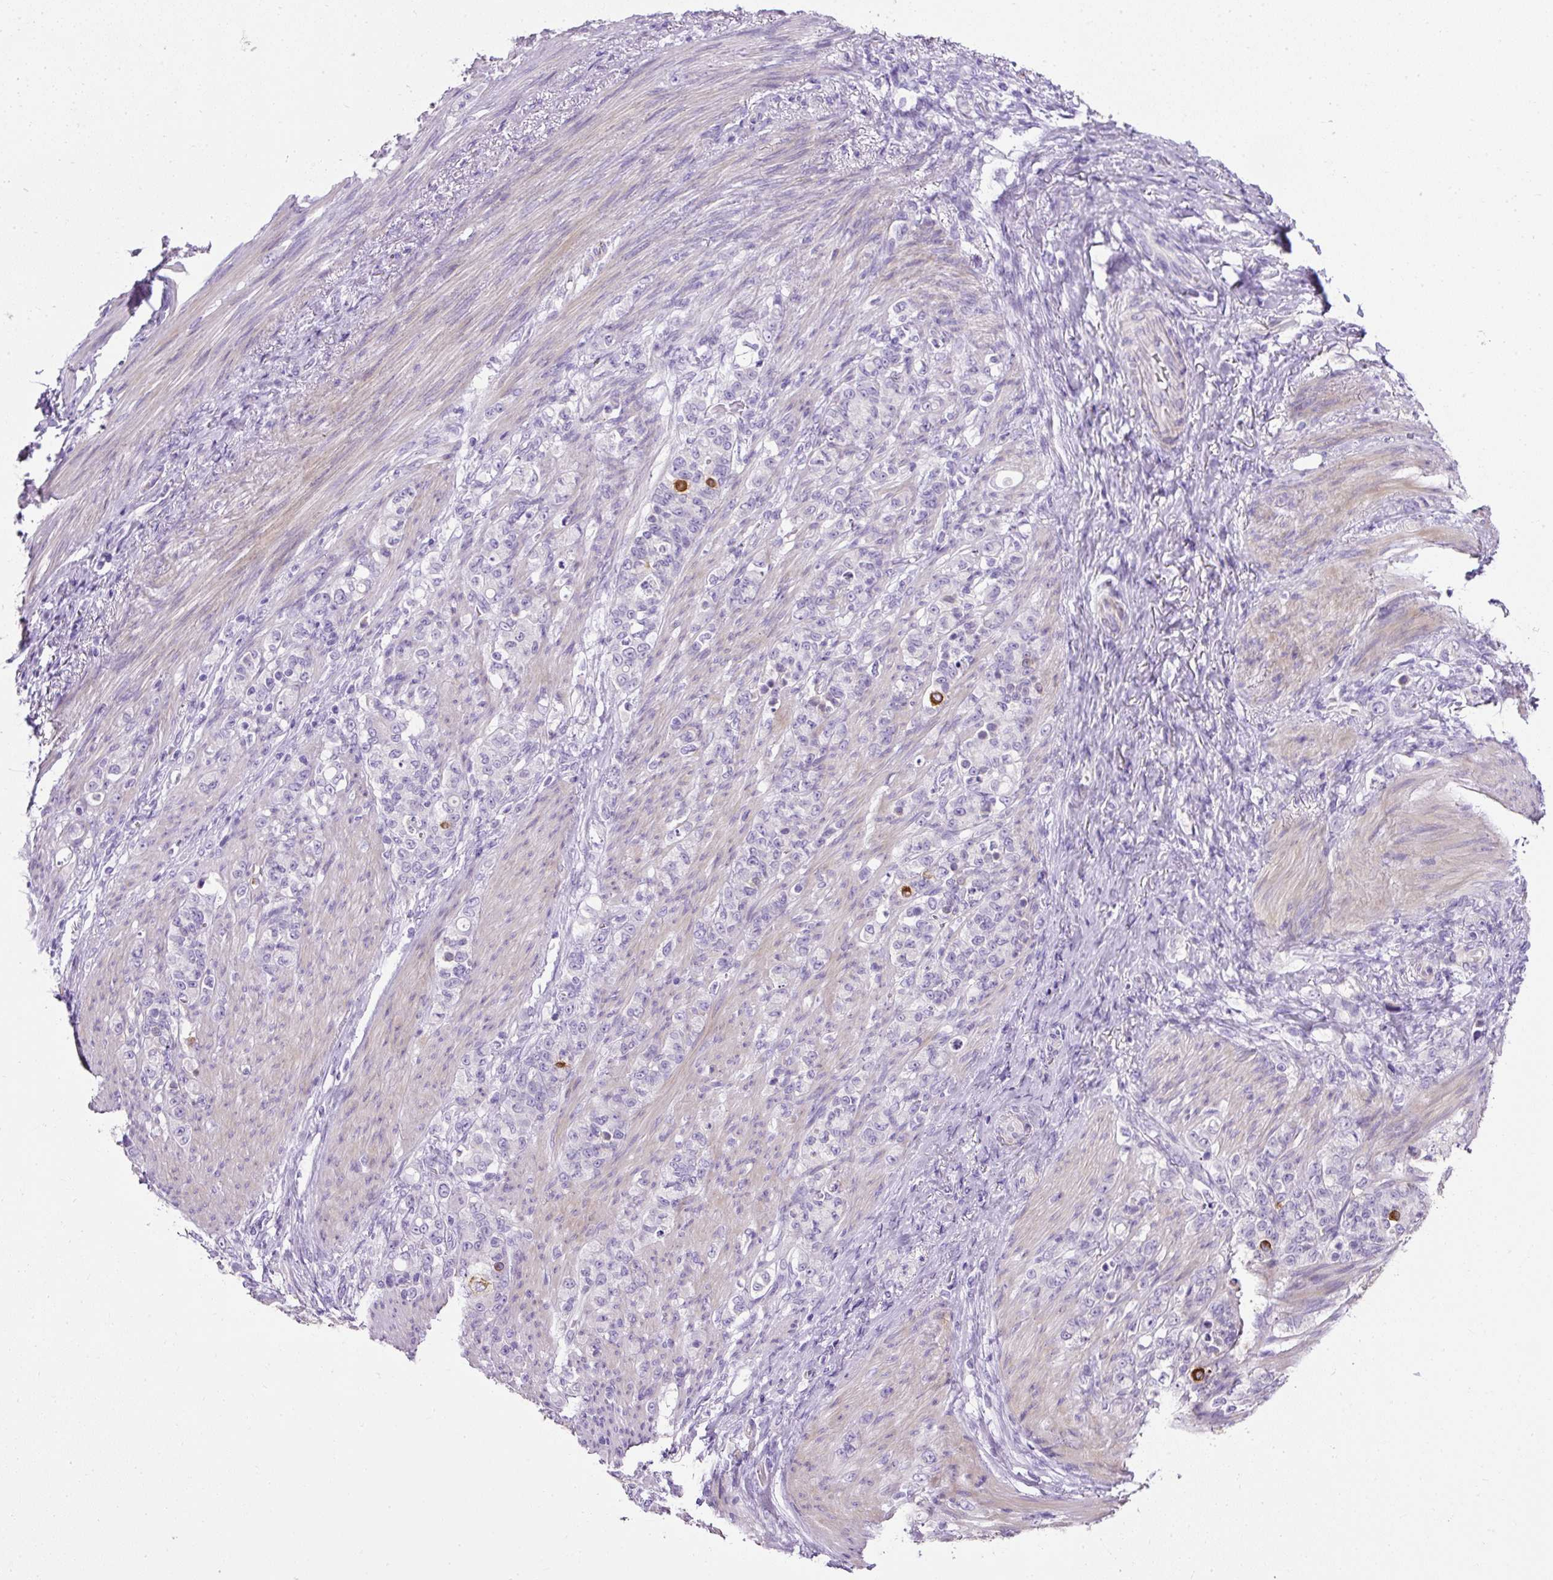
{"staining": {"intensity": "negative", "quantity": "none", "location": "none"}, "tissue": "stomach cancer", "cell_type": "Tumor cells", "image_type": "cancer", "snomed": [{"axis": "morphology", "description": "Adenocarcinoma, NOS"}, {"axis": "topography", "description": "Stomach"}], "caption": "High power microscopy photomicrograph of an IHC image of stomach cancer, revealing no significant expression in tumor cells.", "gene": "C2CD4C", "patient": {"sex": "female", "age": 79}}